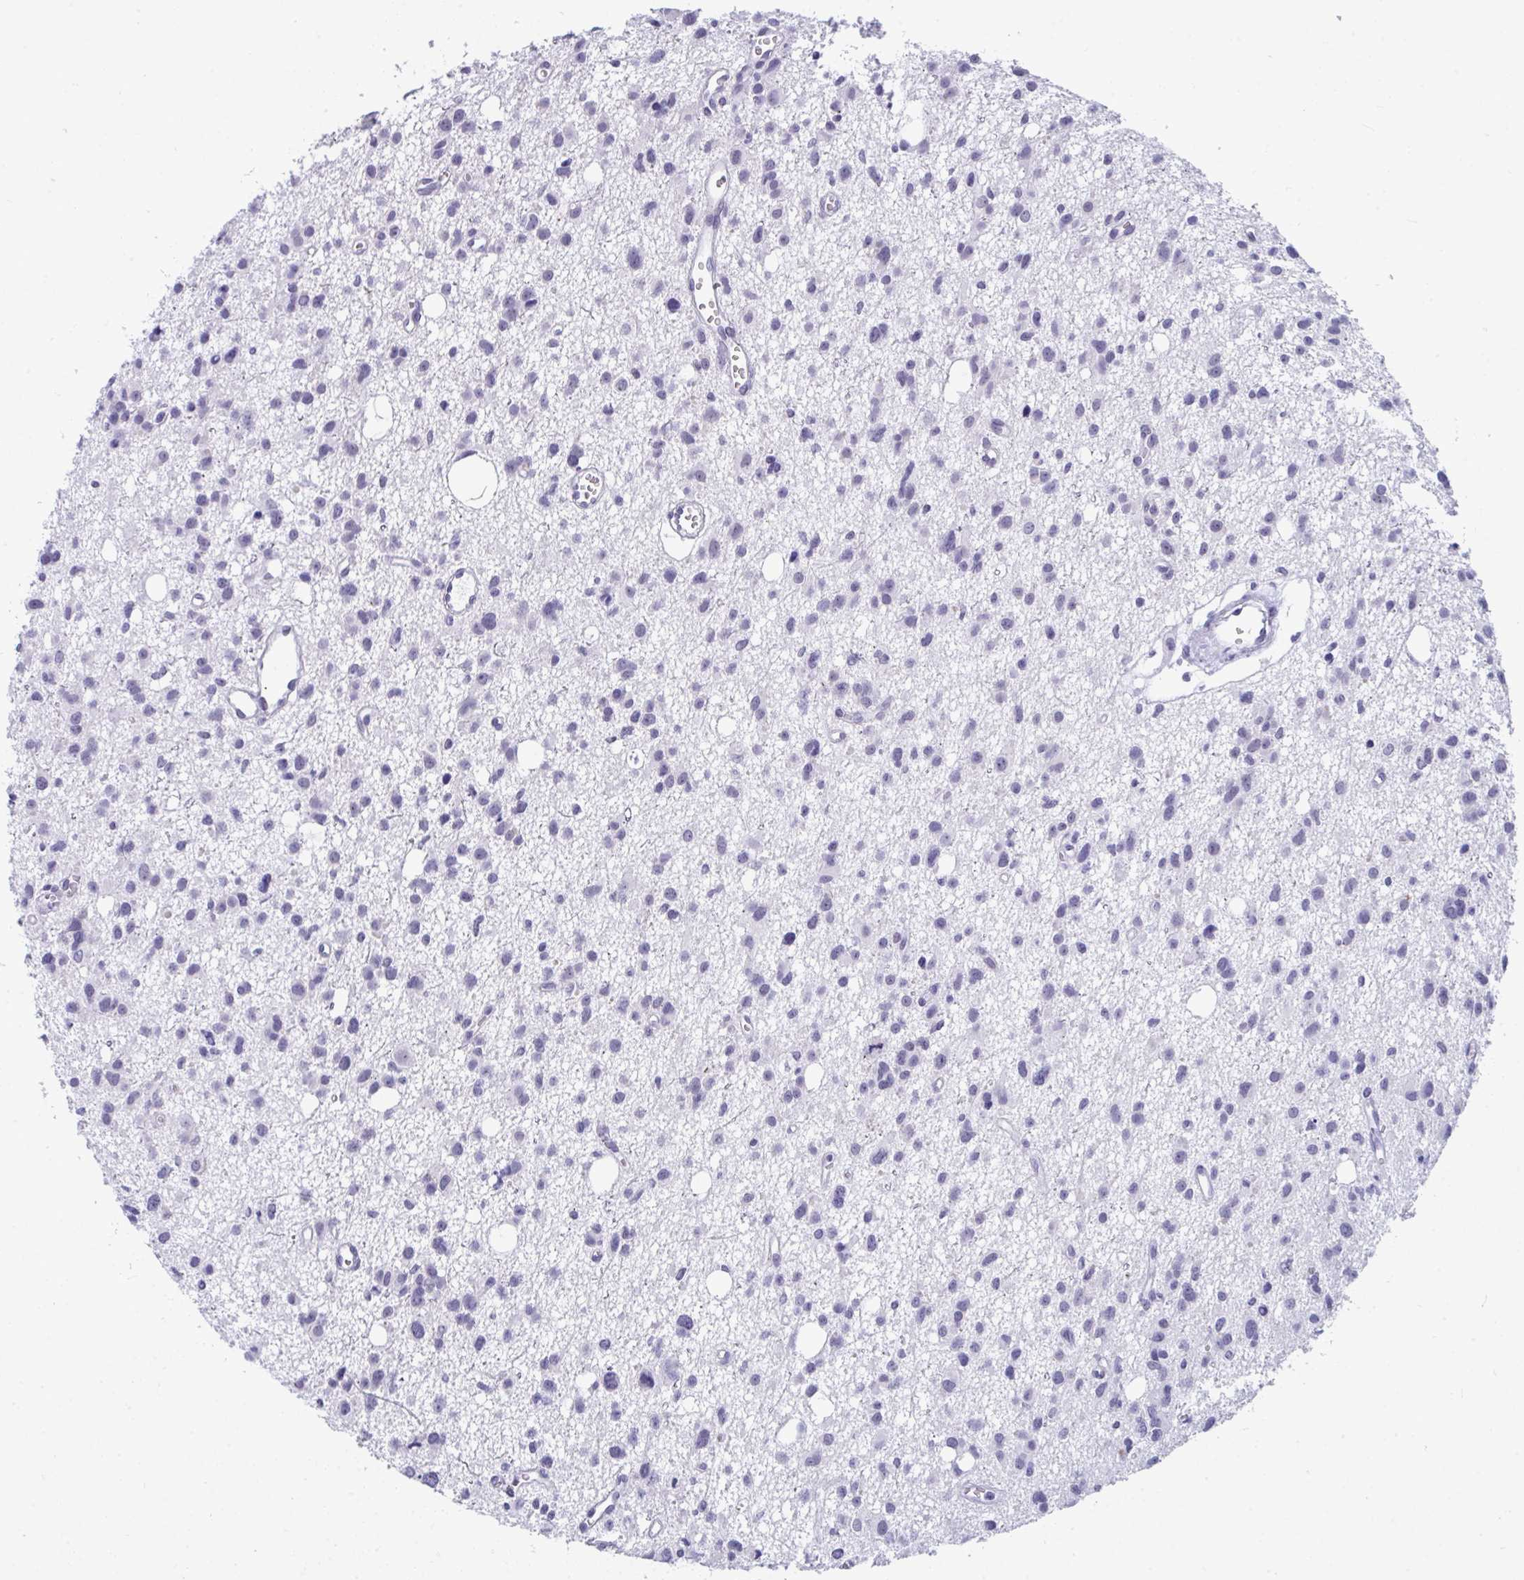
{"staining": {"intensity": "negative", "quantity": "none", "location": "none"}, "tissue": "glioma", "cell_type": "Tumor cells", "image_type": "cancer", "snomed": [{"axis": "morphology", "description": "Glioma, malignant, High grade"}, {"axis": "topography", "description": "Brain"}], "caption": "DAB immunohistochemical staining of human high-grade glioma (malignant) demonstrates no significant staining in tumor cells.", "gene": "CDK13", "patient": {"sex": "male", "age": 23}}